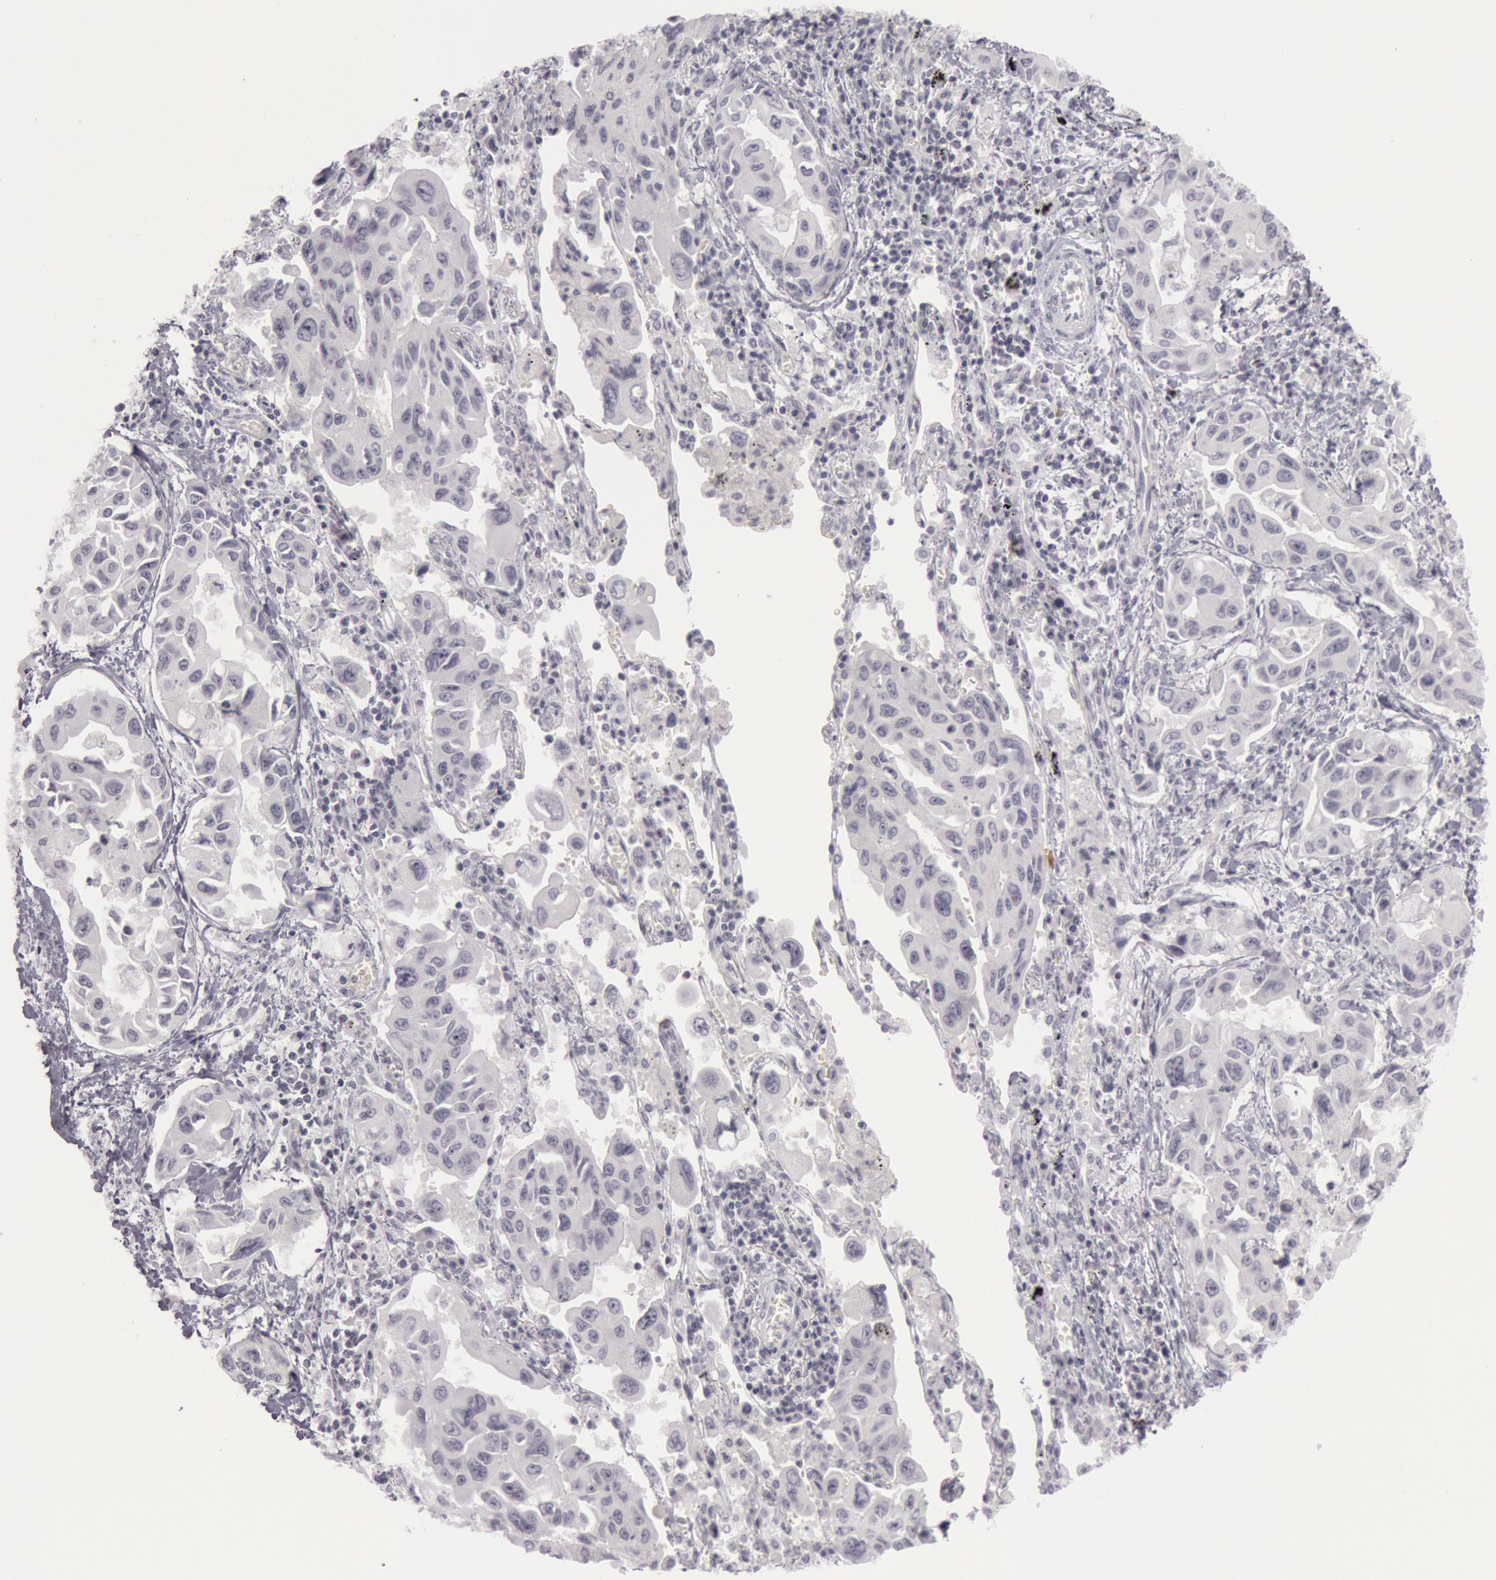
{"staining": {"intensity": "negative", "quantity": "none", "location": "none"}, "tissue": "lung cancer", "cell_type": "Tumor cells", "image_type": "cancer", "snomed": [{"axis": "morphology", "description": "Adenocarcinoma, NOS"}, {"axis": "topography", "description": "Lung"}], "caption": "Protein analysis of lung cancer reveals no significant staining in tumor cells.", "gene": "KRT16", "patient": {"sex": "male", "age": 64}}